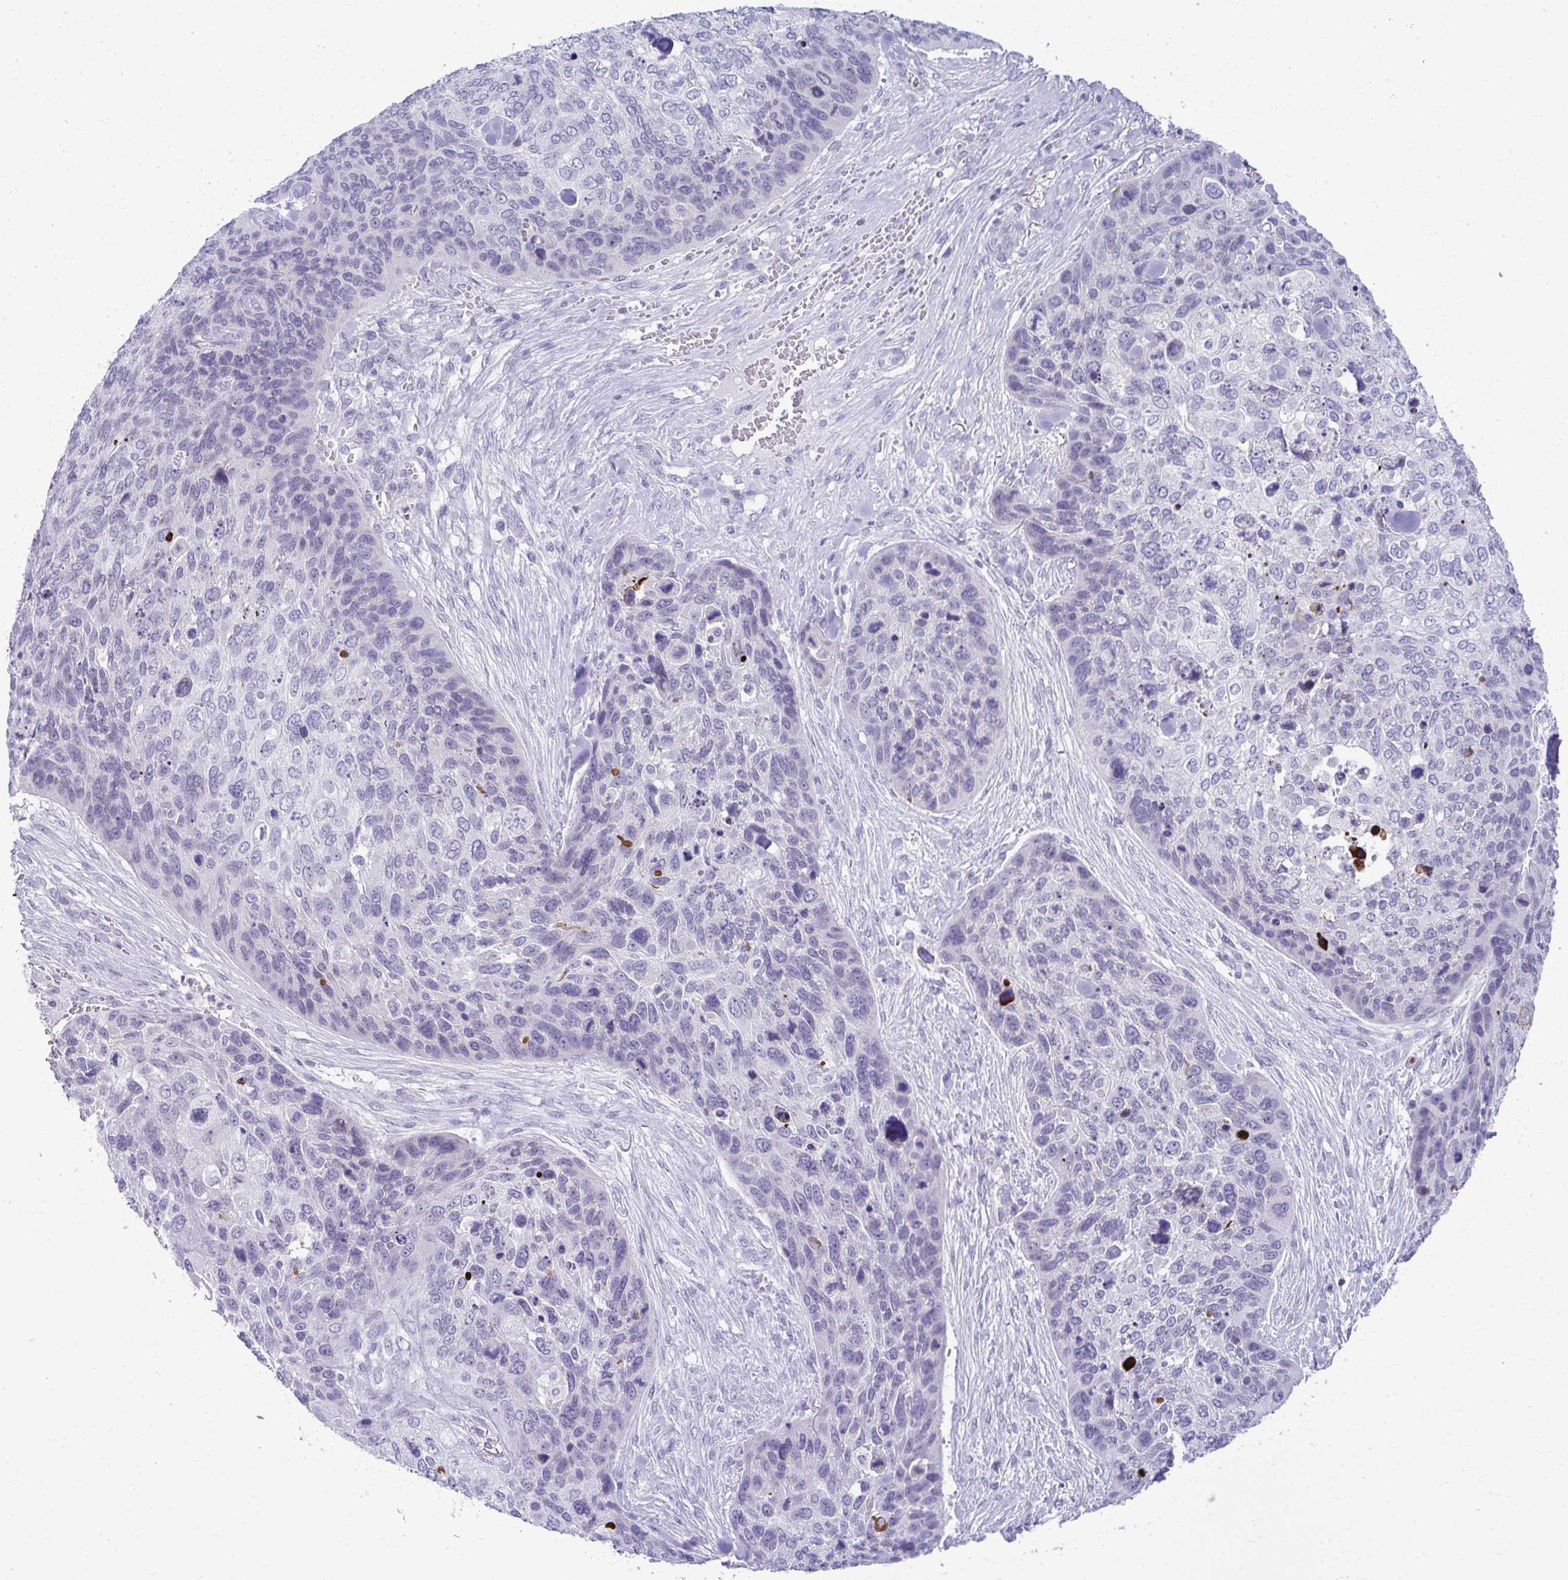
{"staining": {"intensity": "negative", "quantity": "none", "location": "none"}, "tissue": "skin cancer", "cell_type": "Tumor cells", "image_type": "cancer", "snomed": [{"axis": "morphology", "description": "Basal cell carcinoma"}, {"axis": "topography", "description": "Skin"}], "caption": "Micrograph shows no protein expression in tumor cells of skin cancer tissue.", "gene": "OR7A5", "patient": {"sex": "female", "age": 74}}